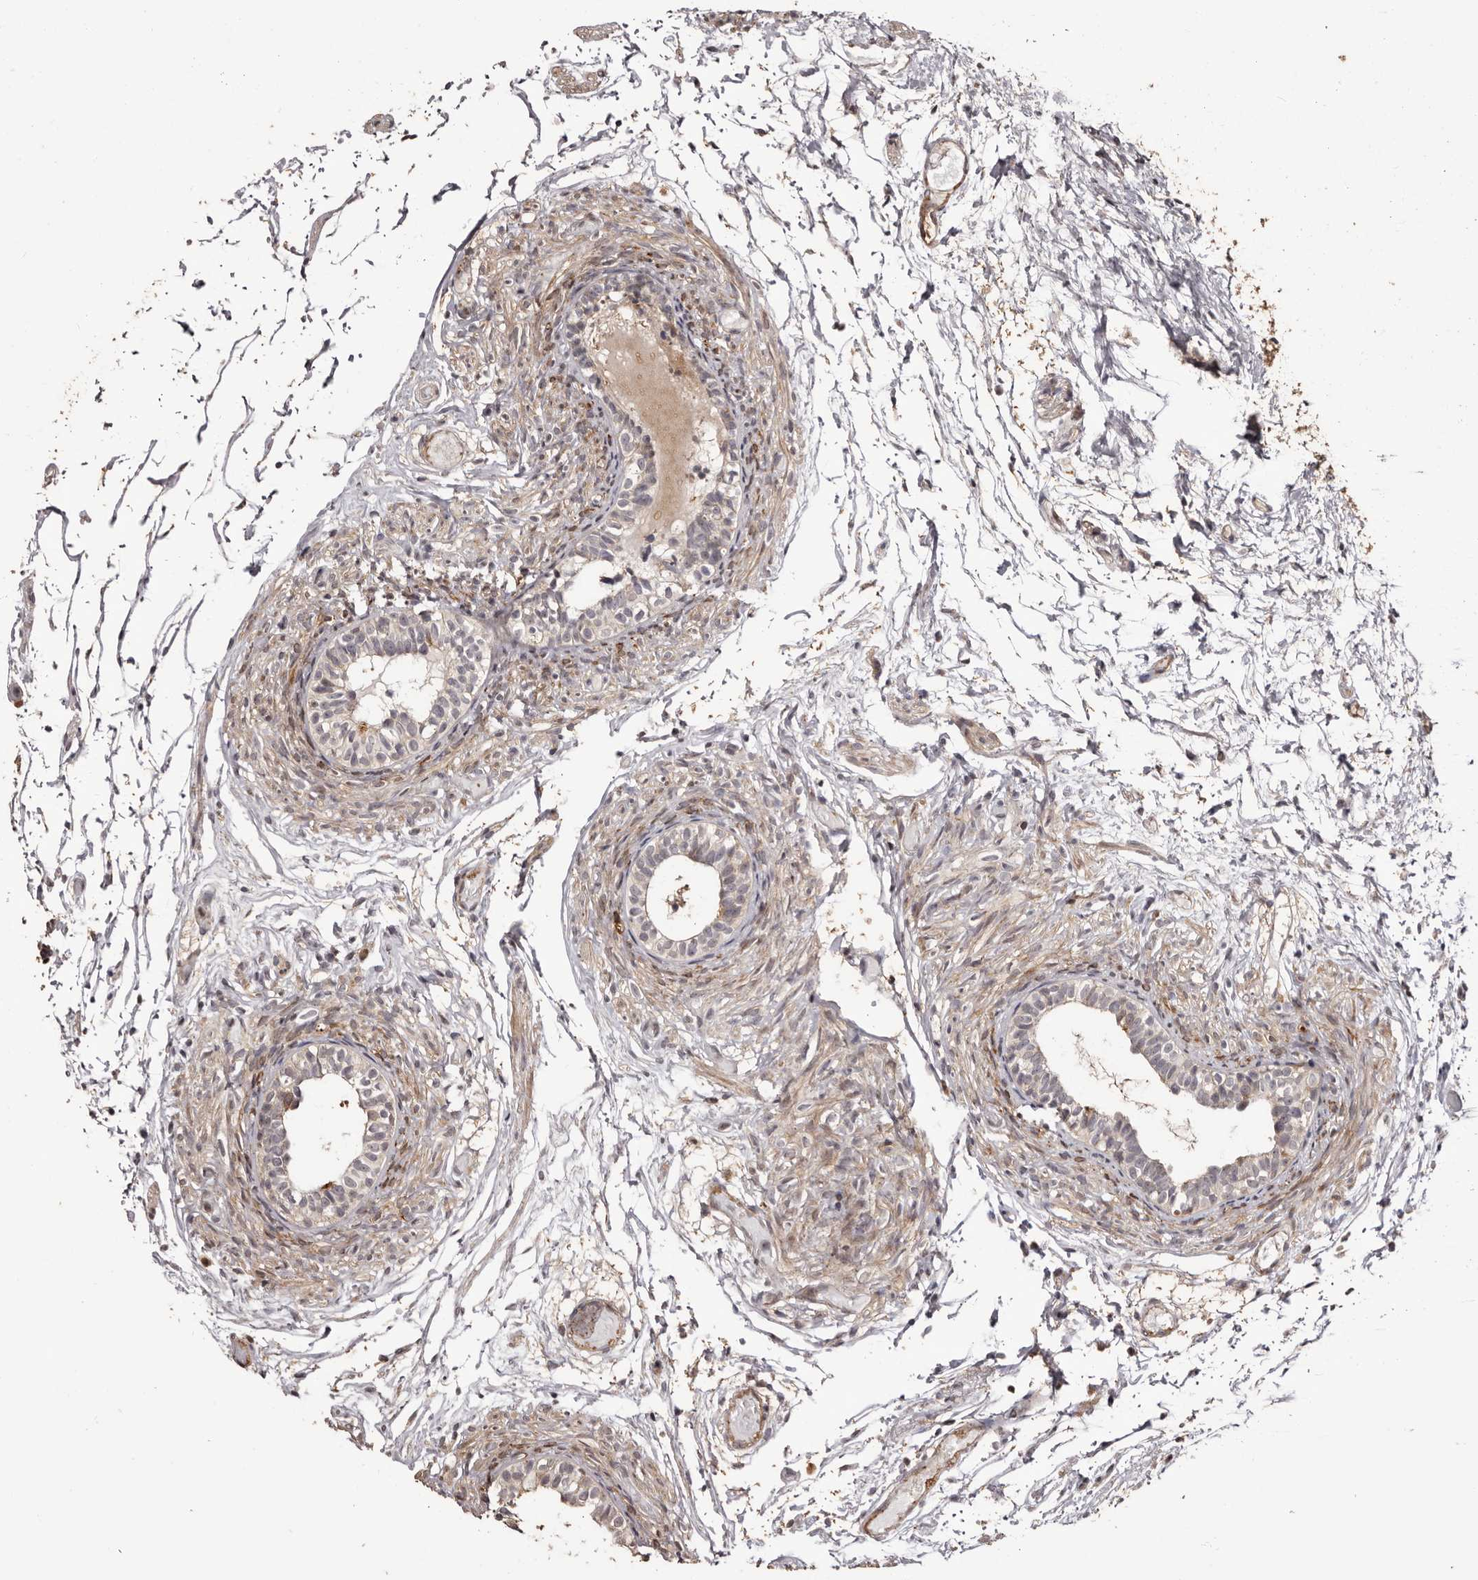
{"staining": {"intensity": "moderate", "quantity": "25%-75%", "location": "cytoplasmic/membranous"}, "tissue": "epididymis", "cell_type": "Glandular cells", "image_type": "normal", "snomed": [{"axis": "morphology", "description": "Normal tissue, NOS"}, {"axis": "topography", "description": "Epididymis"}], "caption": "Protein expression analysis of normal epididymis demonstrates moderate cytoplasmic/membranous expression in about 25%-75% of glandular cells. The protein of interest is shown in brown color, while the nuclei are stained blue.", "gene": "ZCCHC7", "patient": {"sex": "male", "age": 5}}